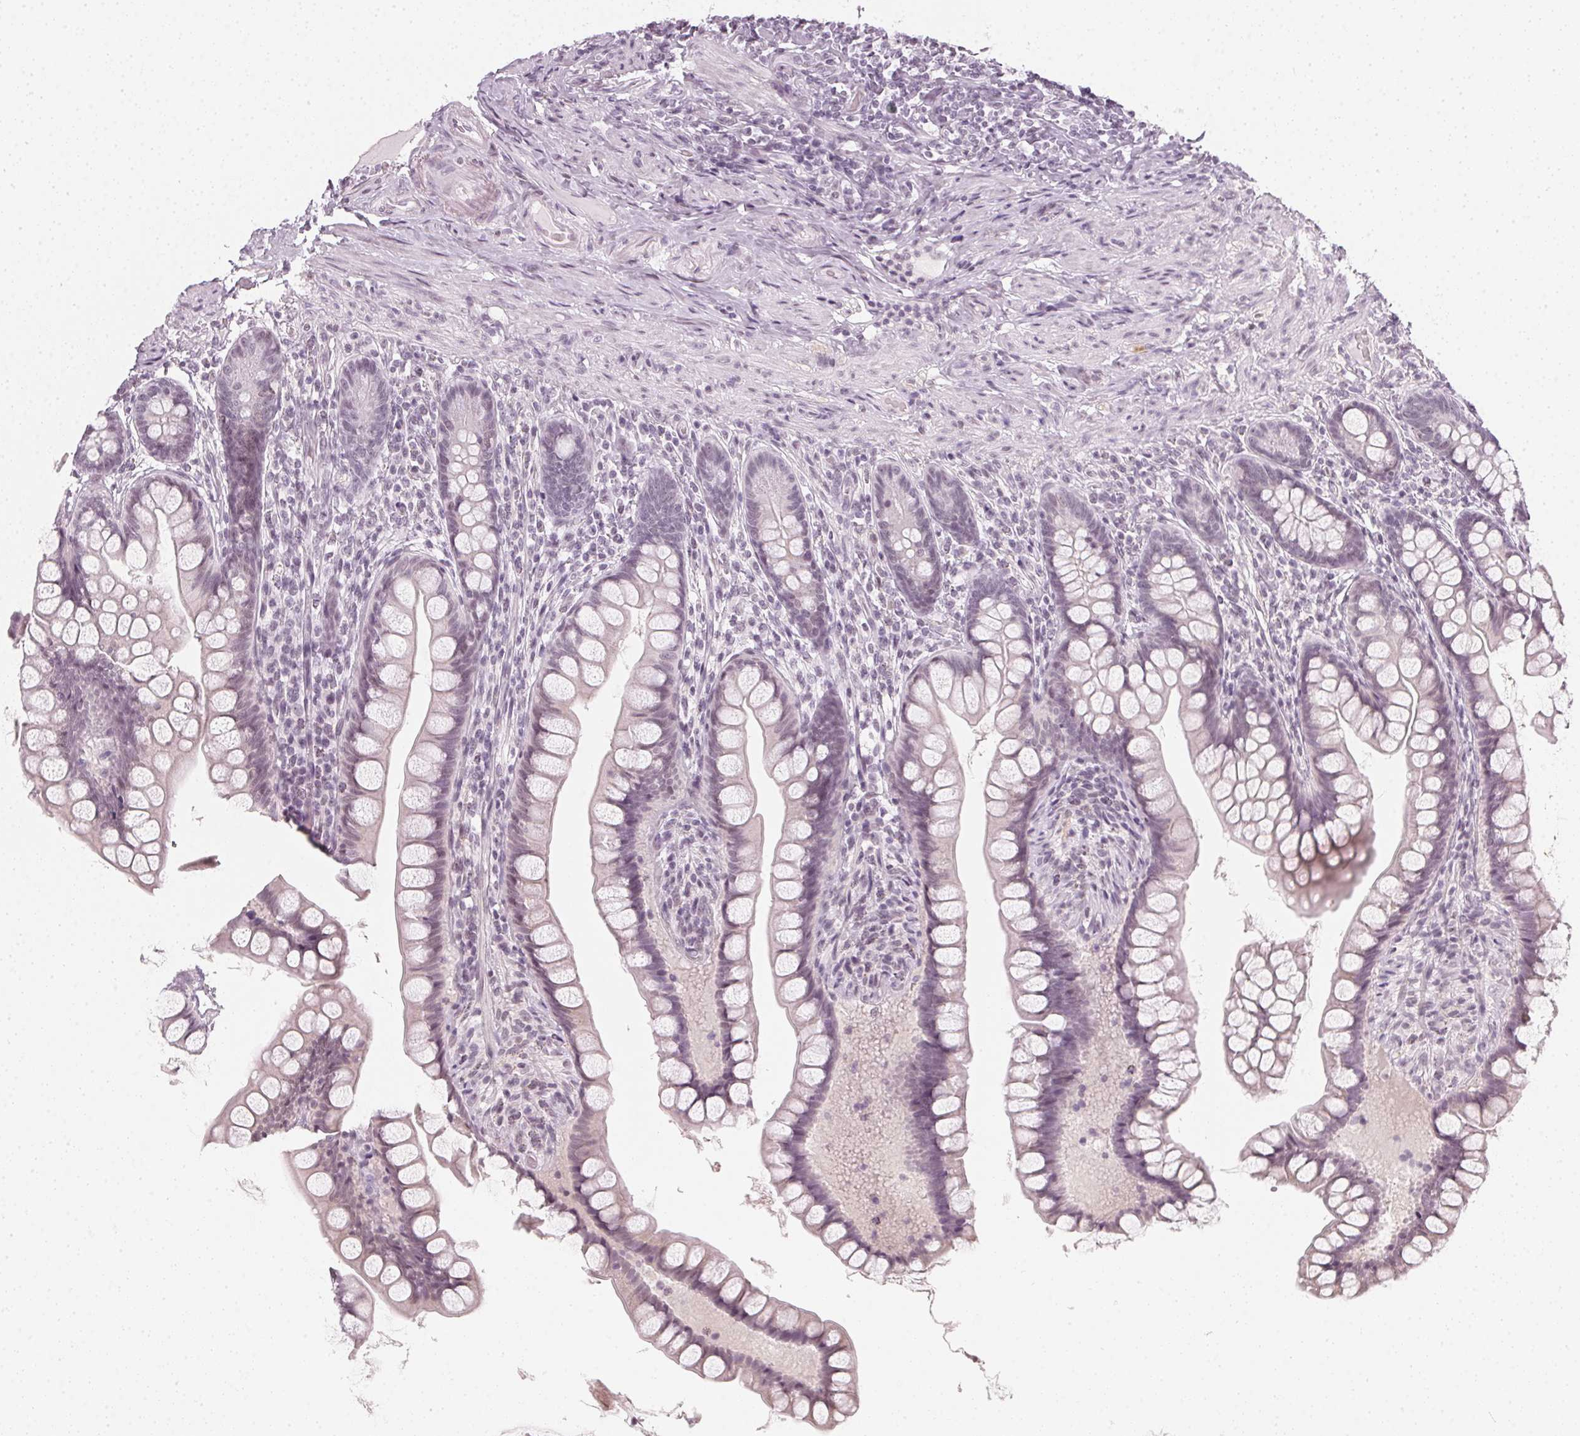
{"staining": {"intensity": "weak", "quantity": "<25%", "location": "nuclear"}, "tissue": "small intestine", "cell_type": "Glandular cells", "image_type": "normal", "snomed": [{"axis": "morphology", "description": "Normal tissue, NOS"}, {"axis": "topography", "description": "Small intestine"}], "caption": "Glandular cells are negative for brown protein staining in benign small intestine. Nuclei are stained in blue.", "gene": "DNAJC6", "patient": {"sex": "male", "age": 70}}